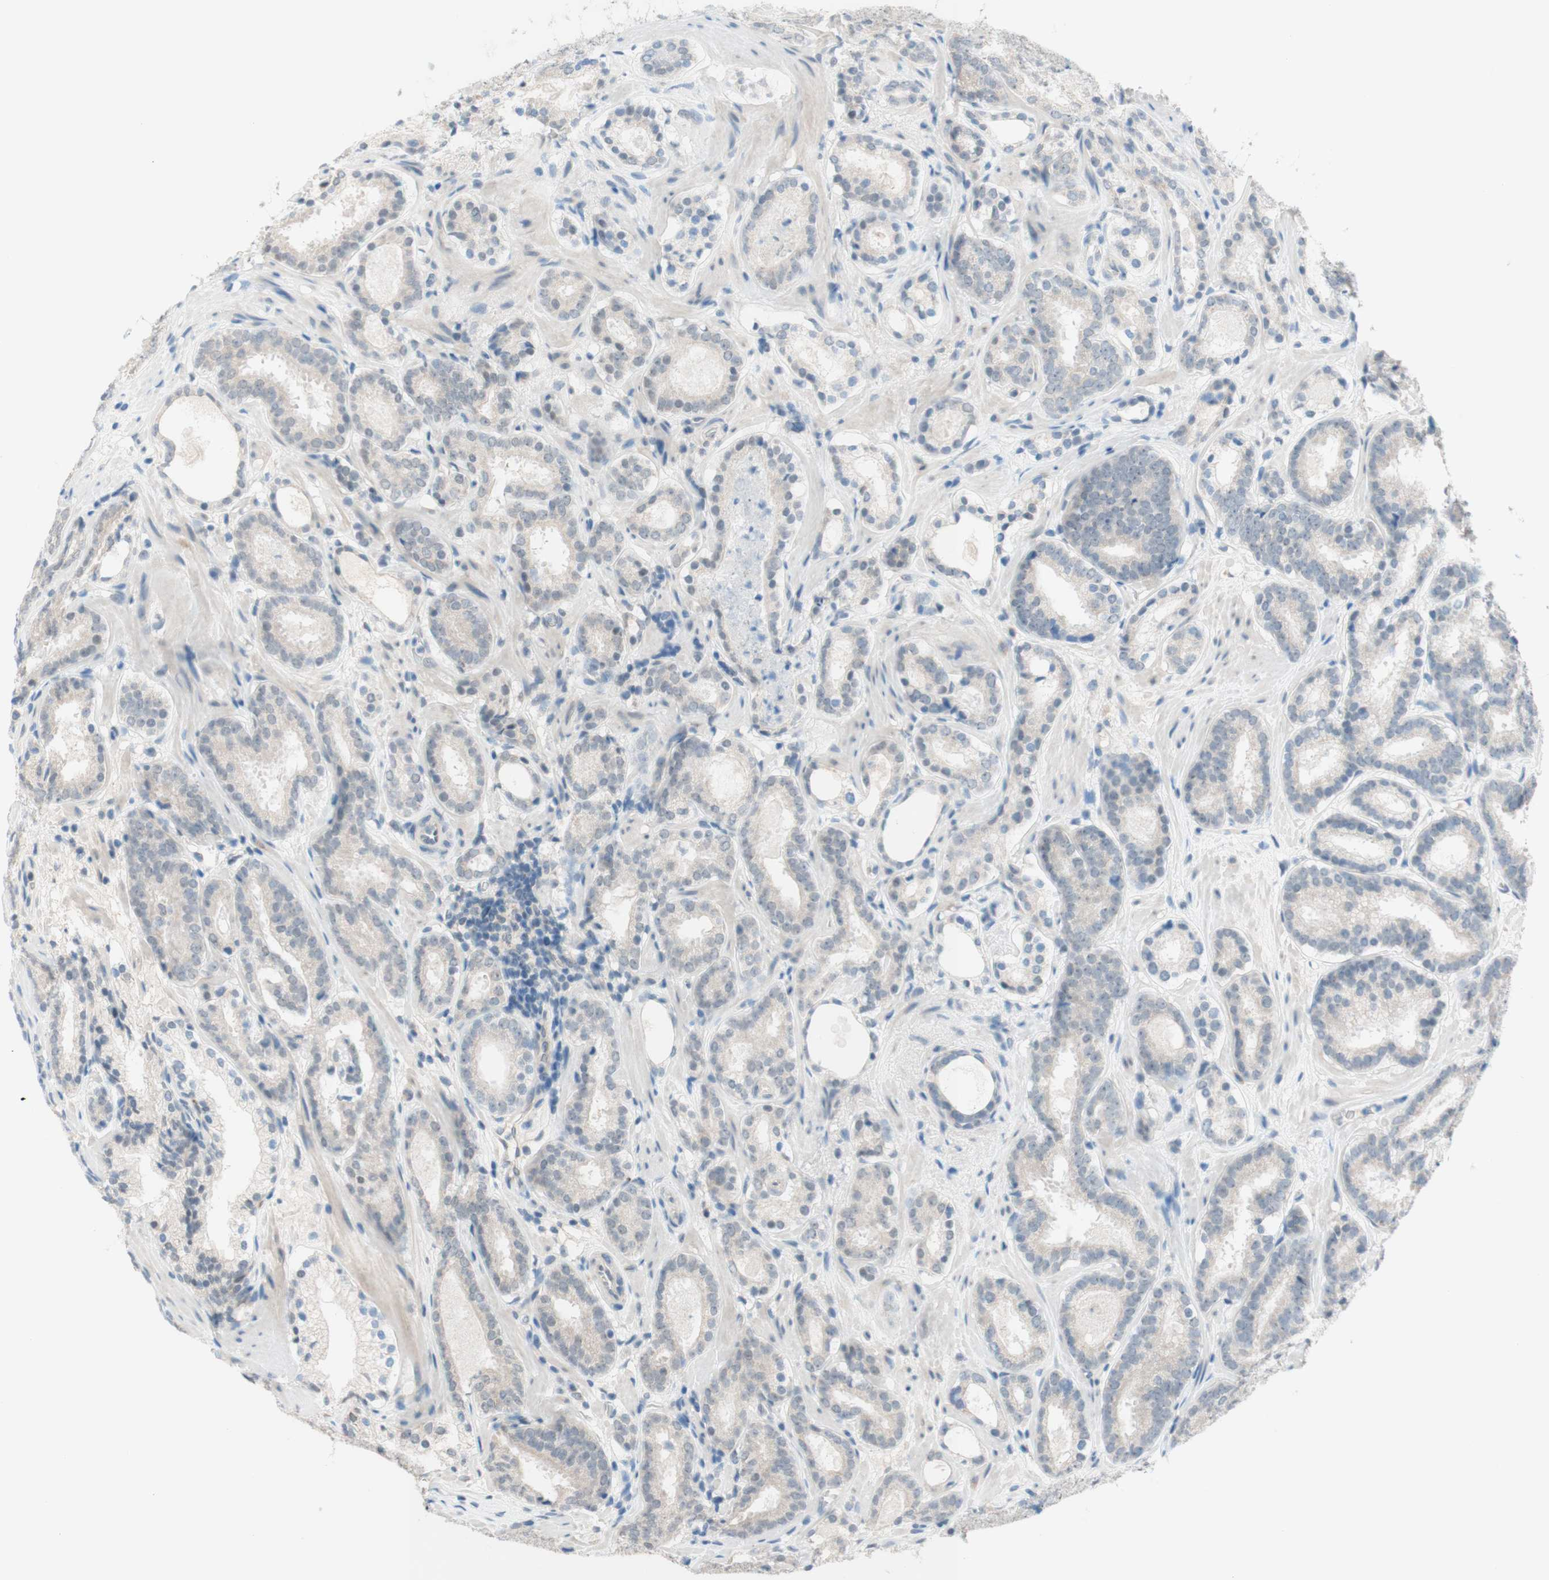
{"staining": {"intensity": "weak", "quantity": "<25%", "location": "cytoplasmic/membranous"}, "tissue": "prostate cancer", "cell_type": "Tumor cells", "image_type": "cancer", "snomed": [{"axis": "morphology", "description": "Adenocarcinoma, Low grade"}, {"axis": "topography", "description": "Prostate"}], "caption": "Protein analysis of adenocarcinoma (low-grade) (prostate) shows no significant staining in tumor cells.", "gene": "JPH1", "patient": {"sex": "male", "age": 69}}